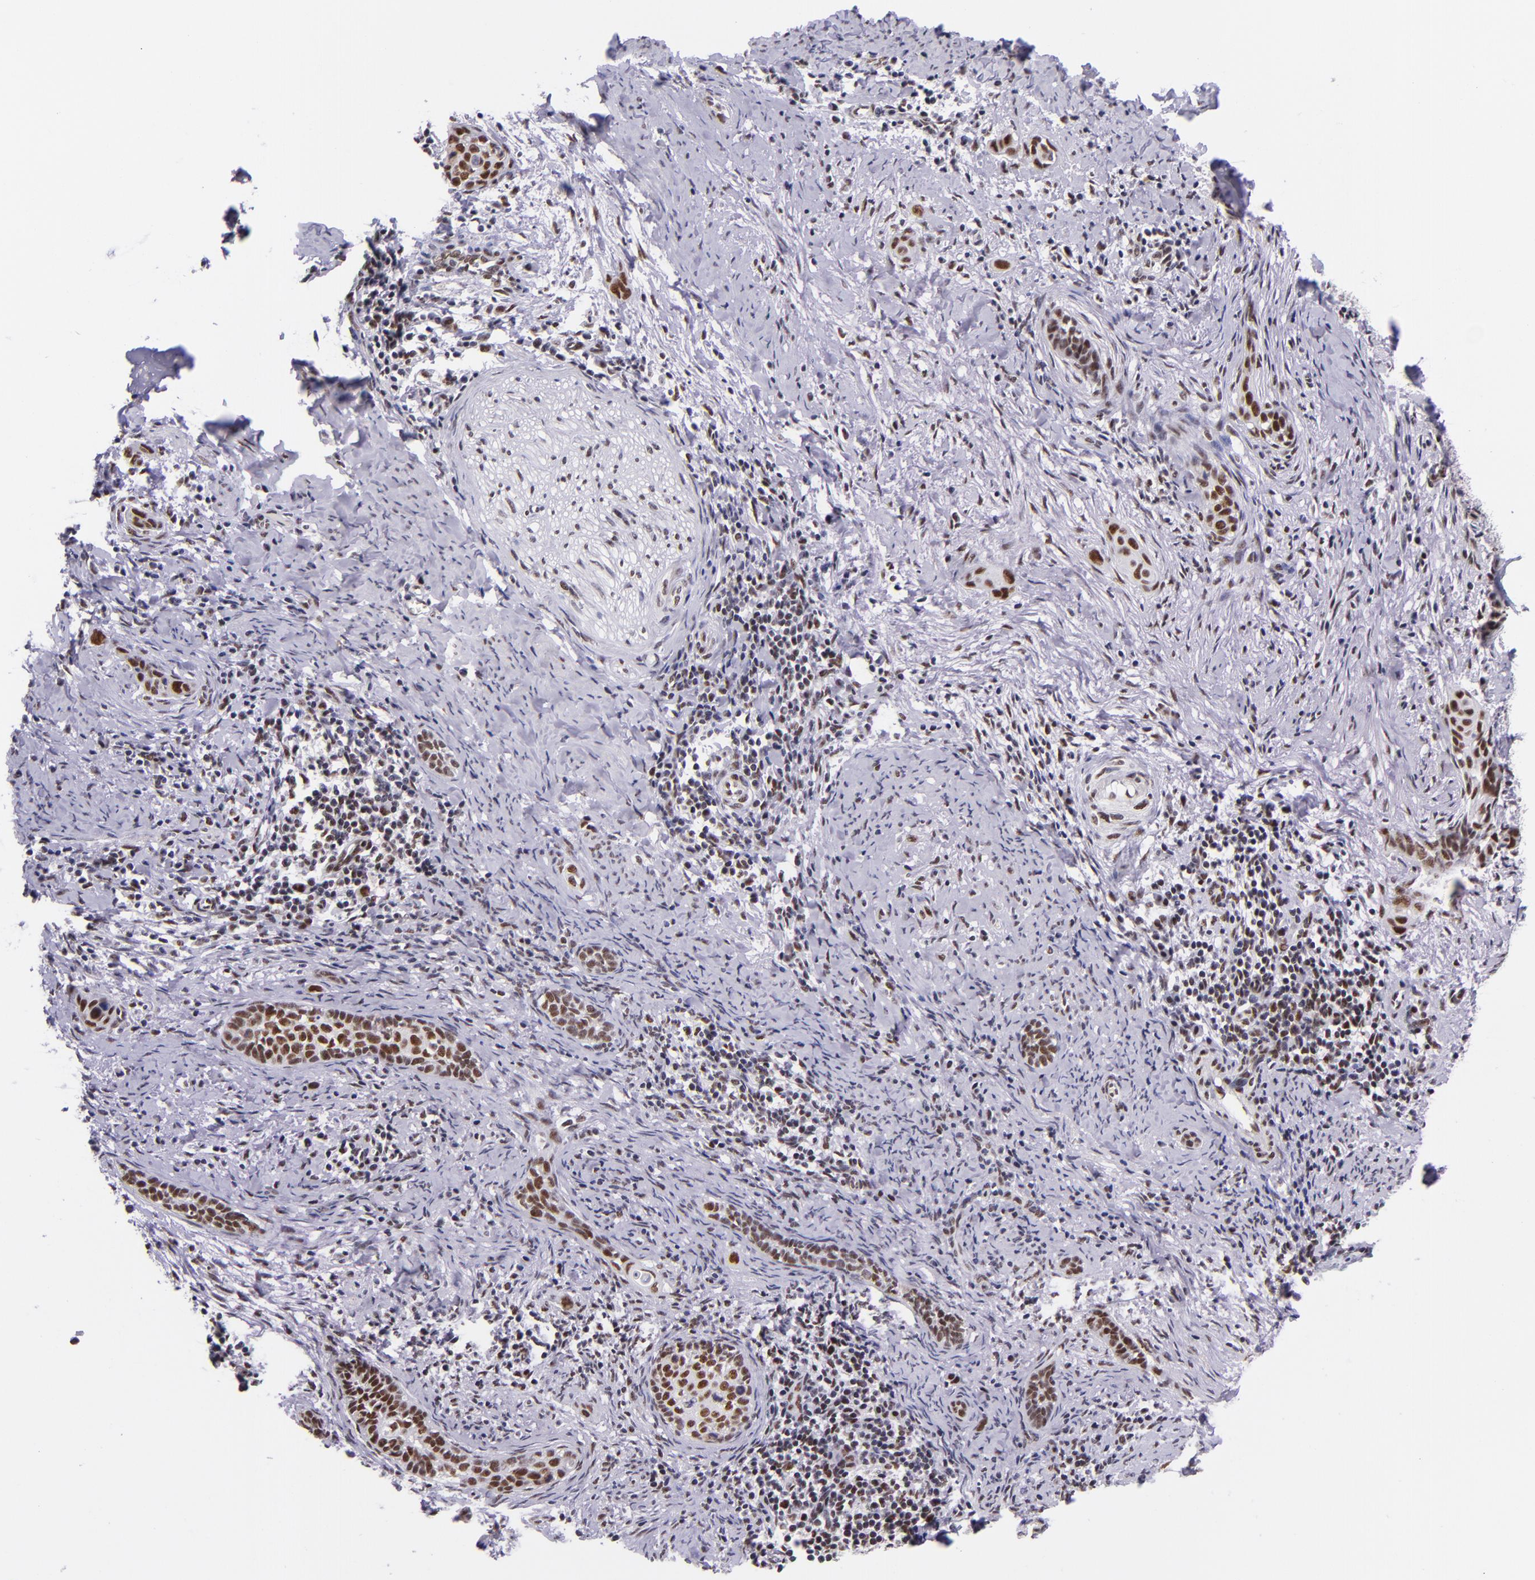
{"staining": {"intensity": "strong", "quantity": "25%-75%", "location": "nuclear"}, "tissue": "cervical cancer", "cell_type": "Tumor cells", "image_type": "cancer", "snomed": [{"axis": "morphology", "description": "Squamous cell carcinoma, NOS"}, {"axis": "topography", "description": "Cervix"}], "caption": "Cervical cancer stained for a protein exhibits strong nuclear positivity in tumor cells.", "gene": "GPKOW", "patient": {"sex": "female", "age": 33}}